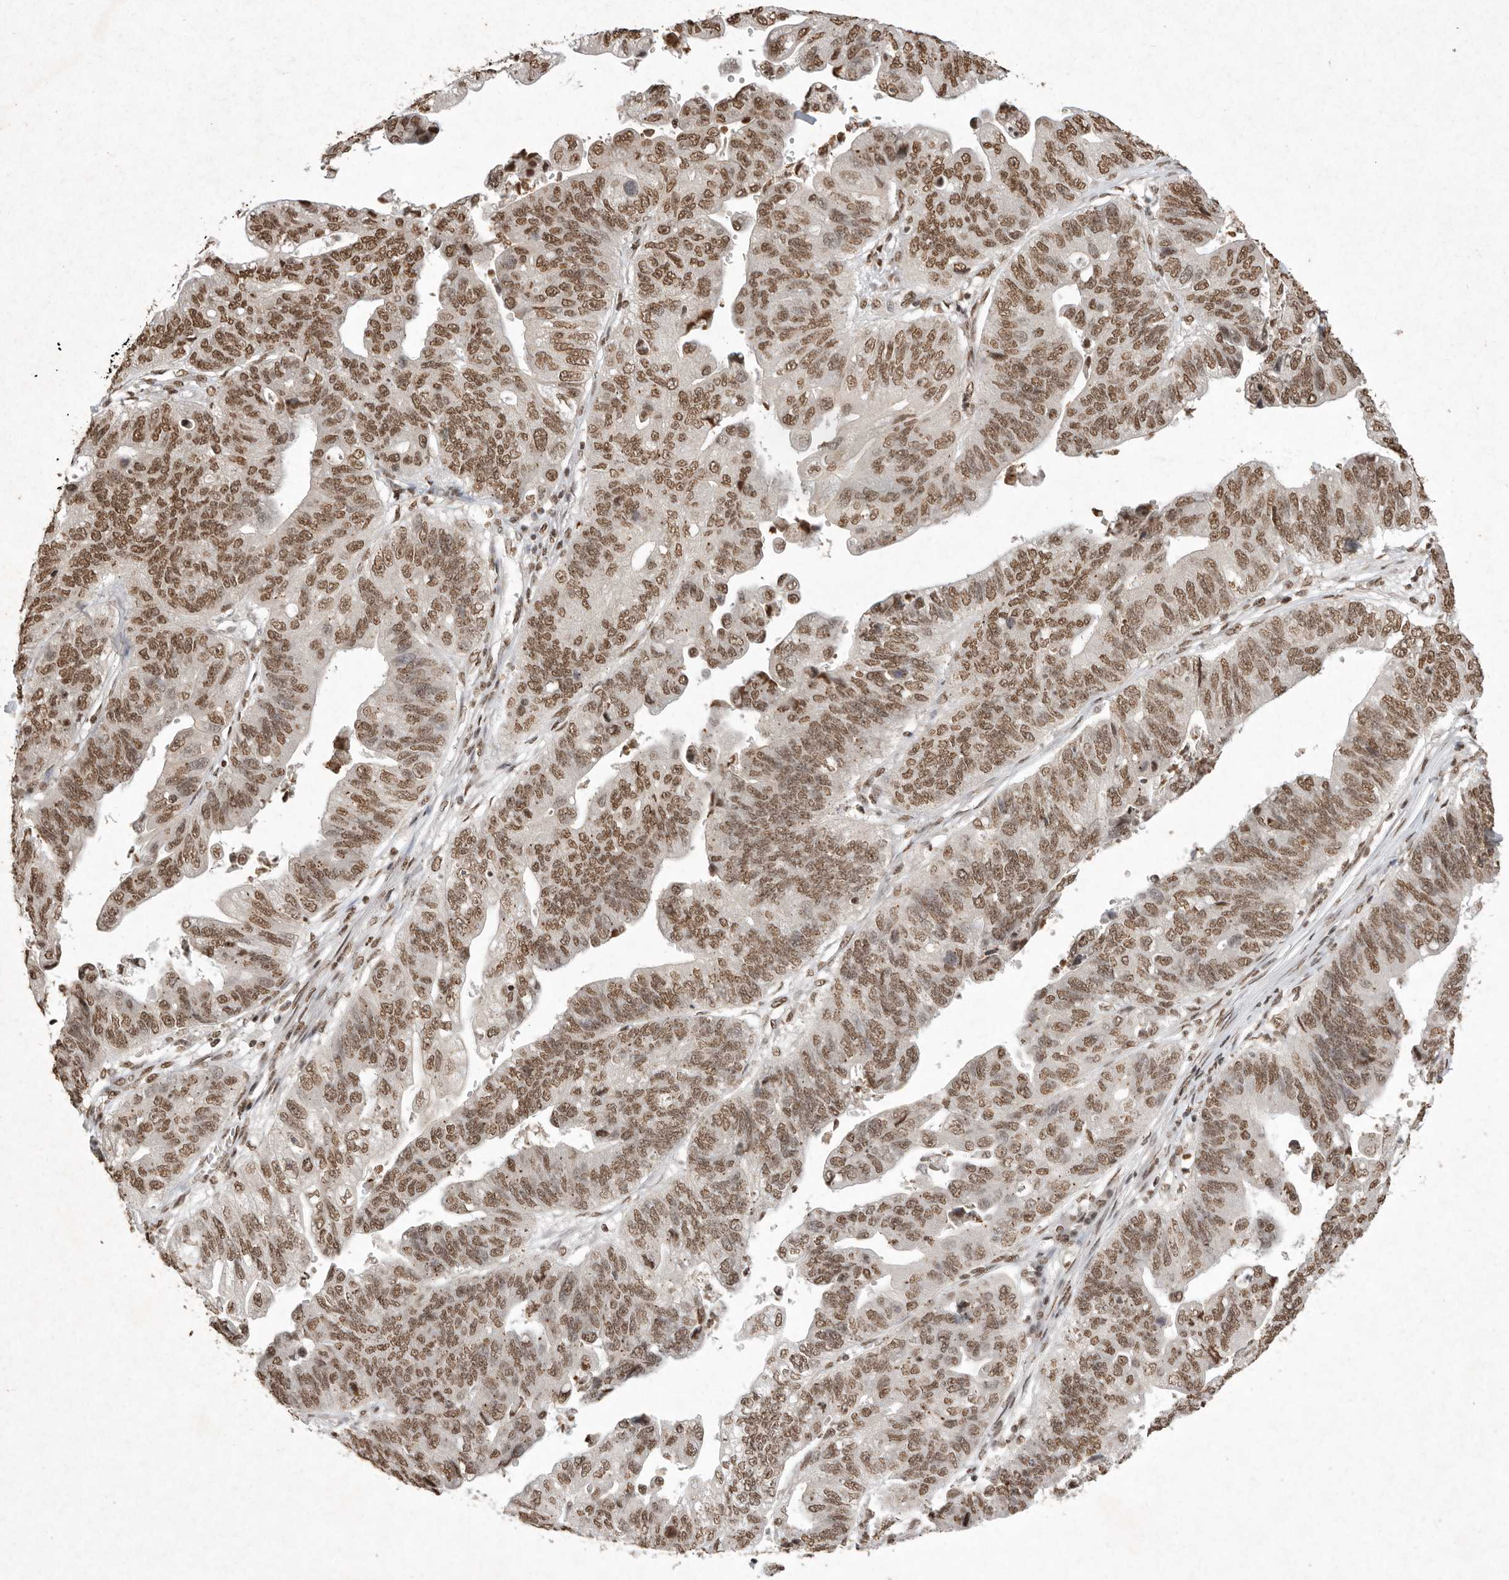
{"staining": {"intensity": "moderate", "quantity": ">75%", "location": "nuclear"}, "tissue": "stomach cancer", "cell_type": "Tumor cells", "image_type": "cancer", "snomed": [{"axis": "morphology", "description": "Adenocarcinoma, NOS"}, {"axis": "topography", "description": "Stomach"}], "caption": "Protein staining of stomach adenocarcinoma tissue shows moderate nuclear expression in about >75% of tumor cells.", "gene": "NKX3-2", "patient": {"sex": "male", "age": 59}}